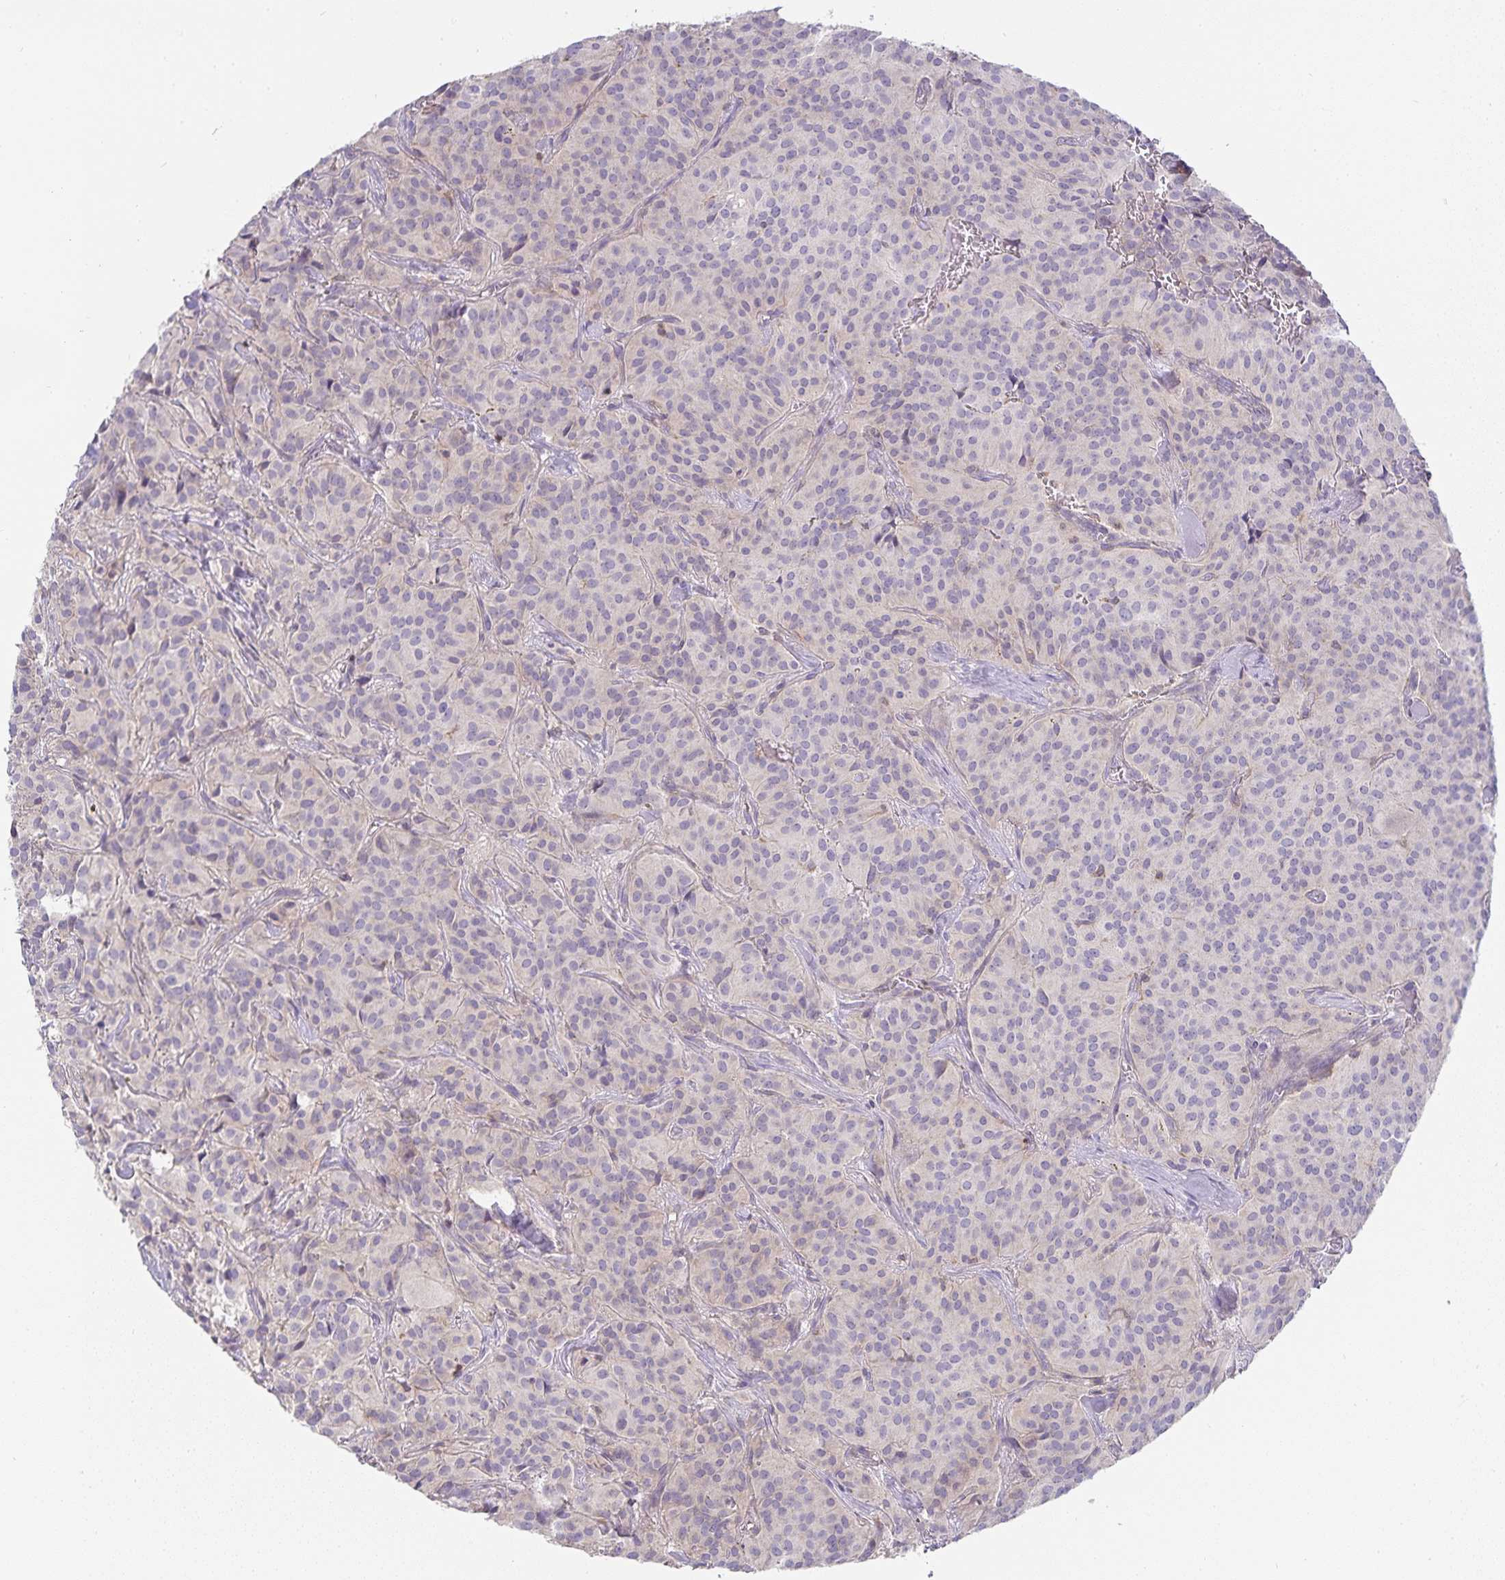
{"staining": {"intensity": "negative", "quantity": "none", "location": "none"}, "tissue": "glioma", "cell_type": "Tumor cells", "image_type": "cancer", "snomed": [{"axis": "morphology", "description": "Glioma, malignant, Low grade"}, {"axis": "topography", "description": "Brain"}], "caption": "Glioma stained for a protein using IHC reveals no expression tumor cells.", "gene": "GATA3", "patient": {"sex": "male", "age": 42}}